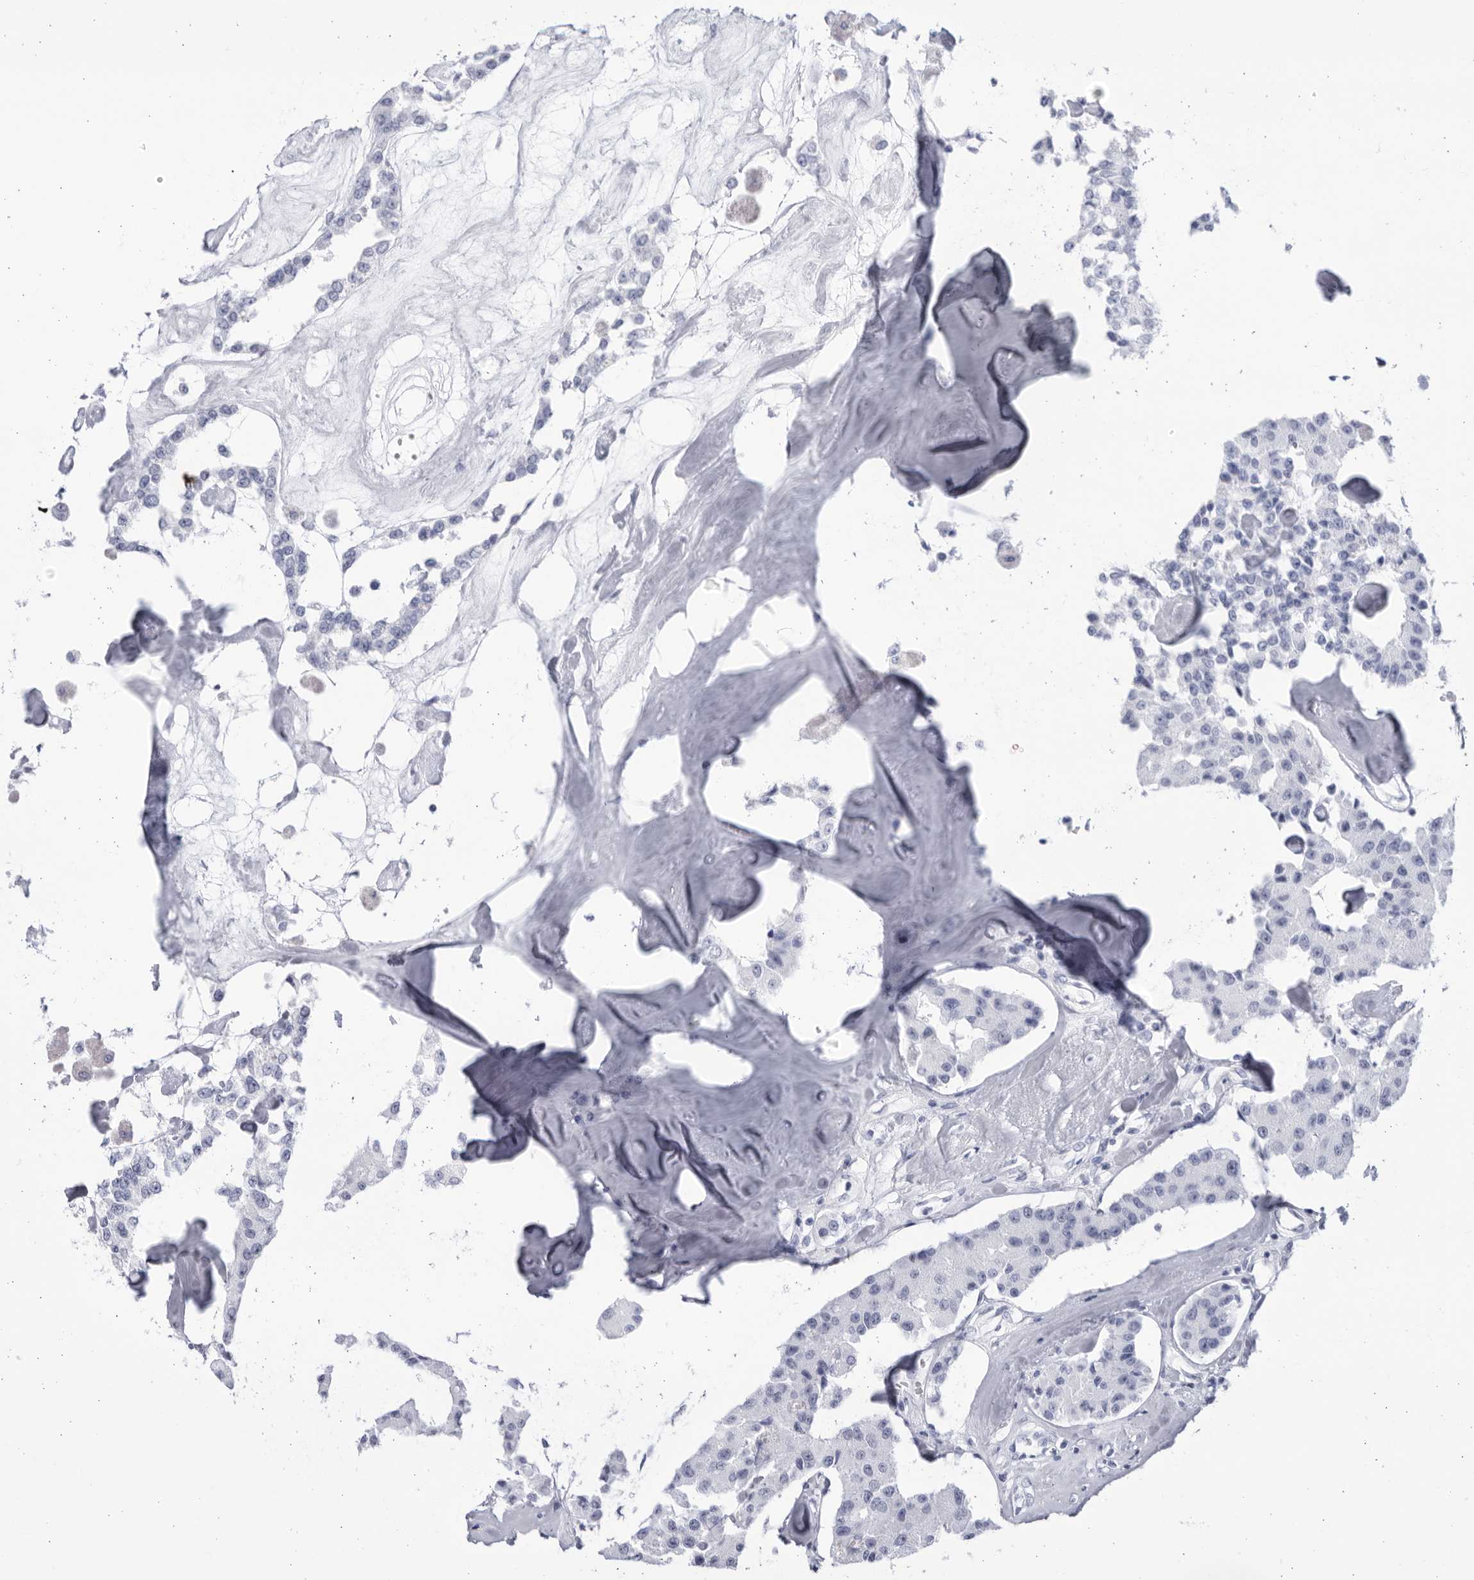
{"staining": {"intensity": "negative", "quantity": "none", "location": "none"}, "tissue": "carcinoid", "cell_type": "Tumor cells", "image_type": "cancer", "snomed": [{"axis": "morphology", "description": "Carcinoid, malignant, NOS"}, {"axis": "topography", "description": "Pancreas"}], "caption": "The image reveals no staining of tumor cells in carcinoid.", "gene": "CCDC181", "patient": {"sex": "male", "age": 41}}